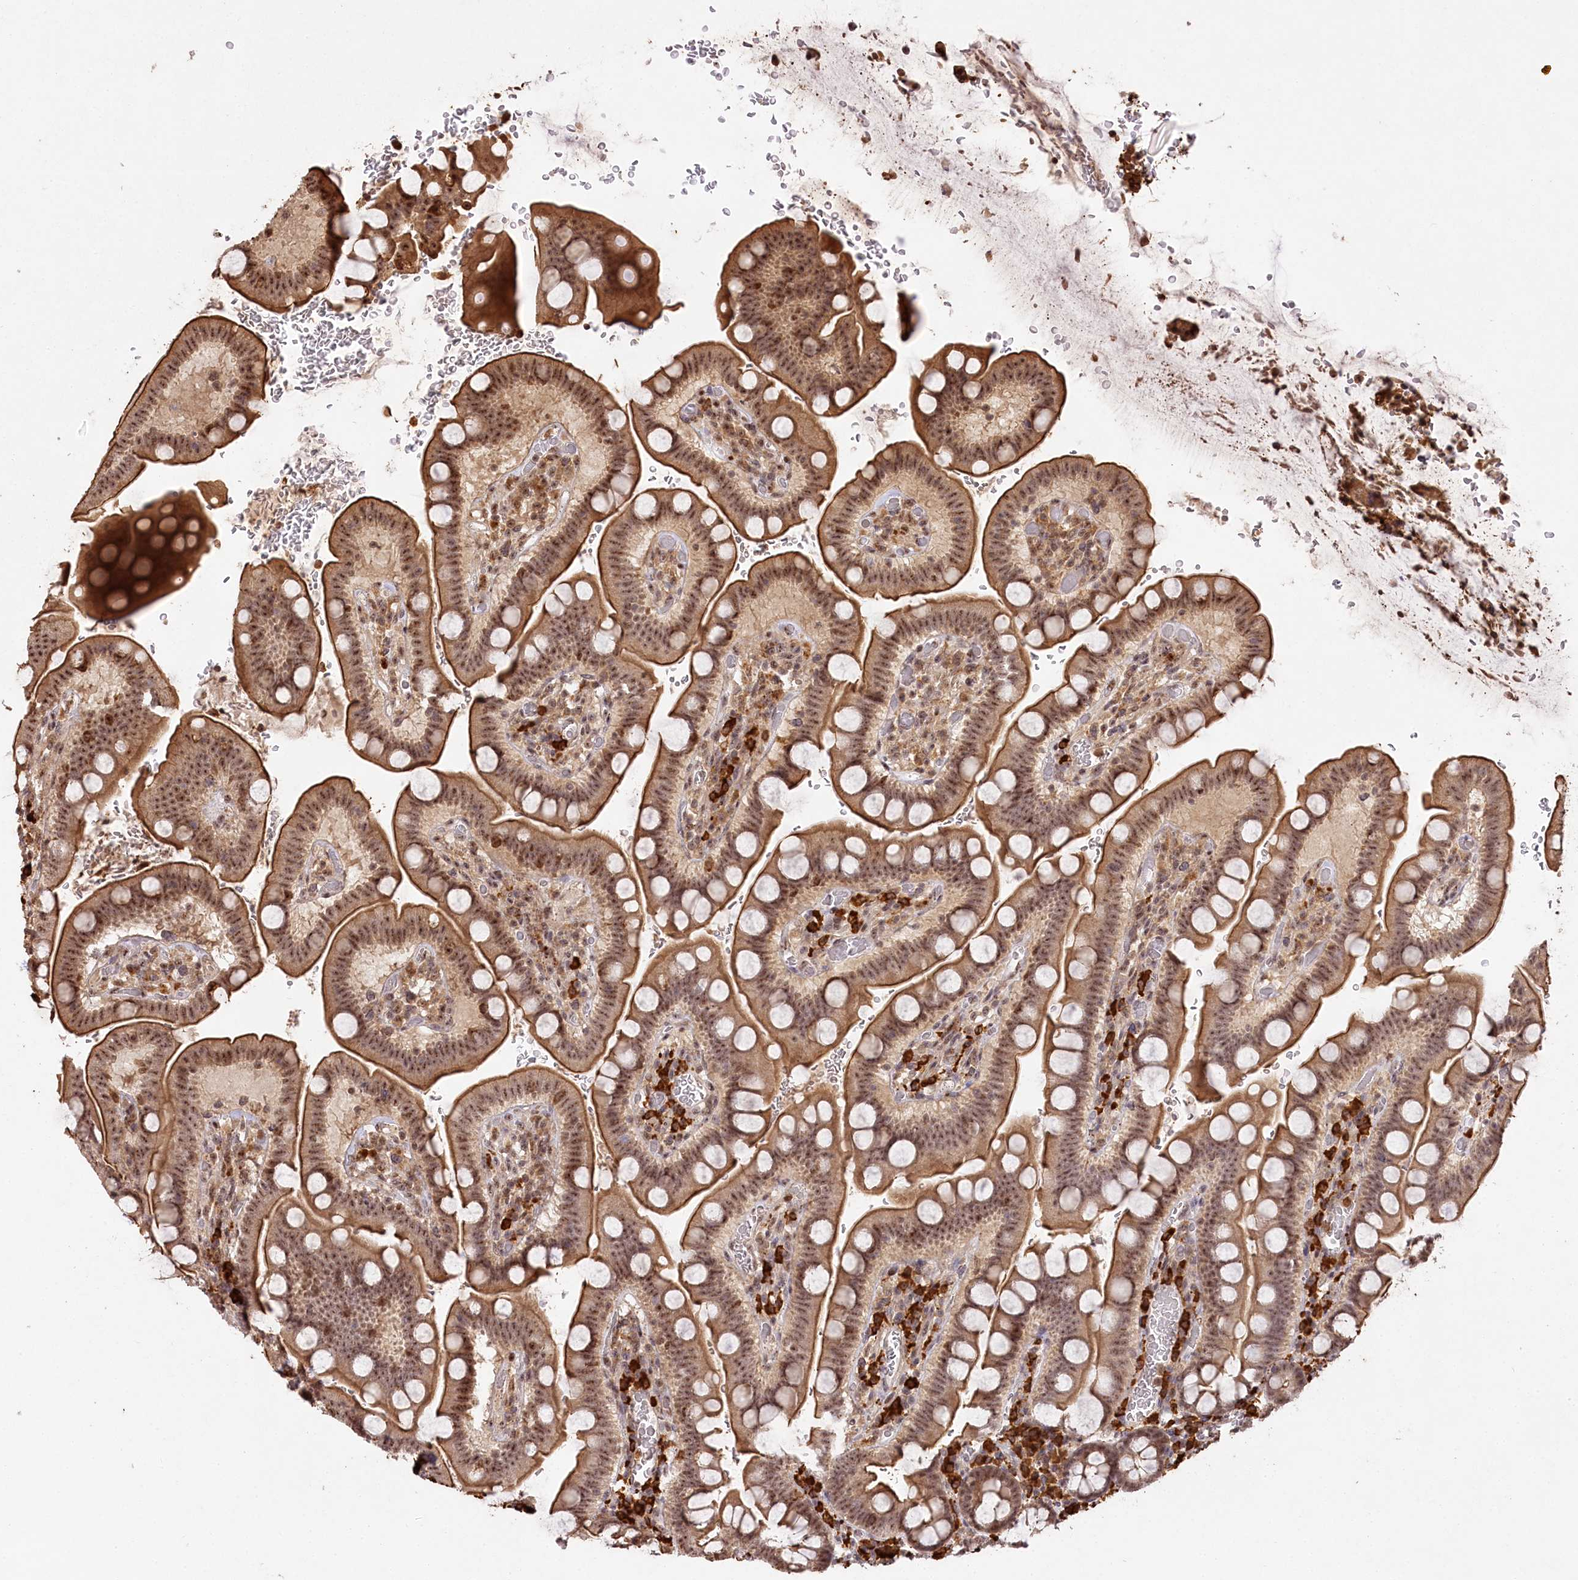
{"staining": {"intensity": "moderate", "quantity": ">75%", "location": "cytoplasmic/membranous,nuclear"}, "tissue": "small intestine", "cell_type": "Glandular cells", "image_type": "normal", "snomed": [{"axis": "morphology", "description": "Normal tissue, NOS"}, {"axis": "topography", "description": "Stomach, upper"}, {"axis": "topography", "description": "Stomach, lower"}, {"axis": "topography", "description": "Small intestine"}], "caption": "DAB (3,3'-diaminobenzidine) immunohistochemical staining of unremarkable human small intestine demonstrates moderate cytoplasmic/membranous,nuclear protein staining in approximately >75% of glandular cells. (Stains: DAB (3,3'-diaminobenzidine) in brown, nuclei in blue, Microscopy: brightfield microscopy at high magnification).", "gene": "PYROXD1", "patient": {"sex": "male", "age": 68}}